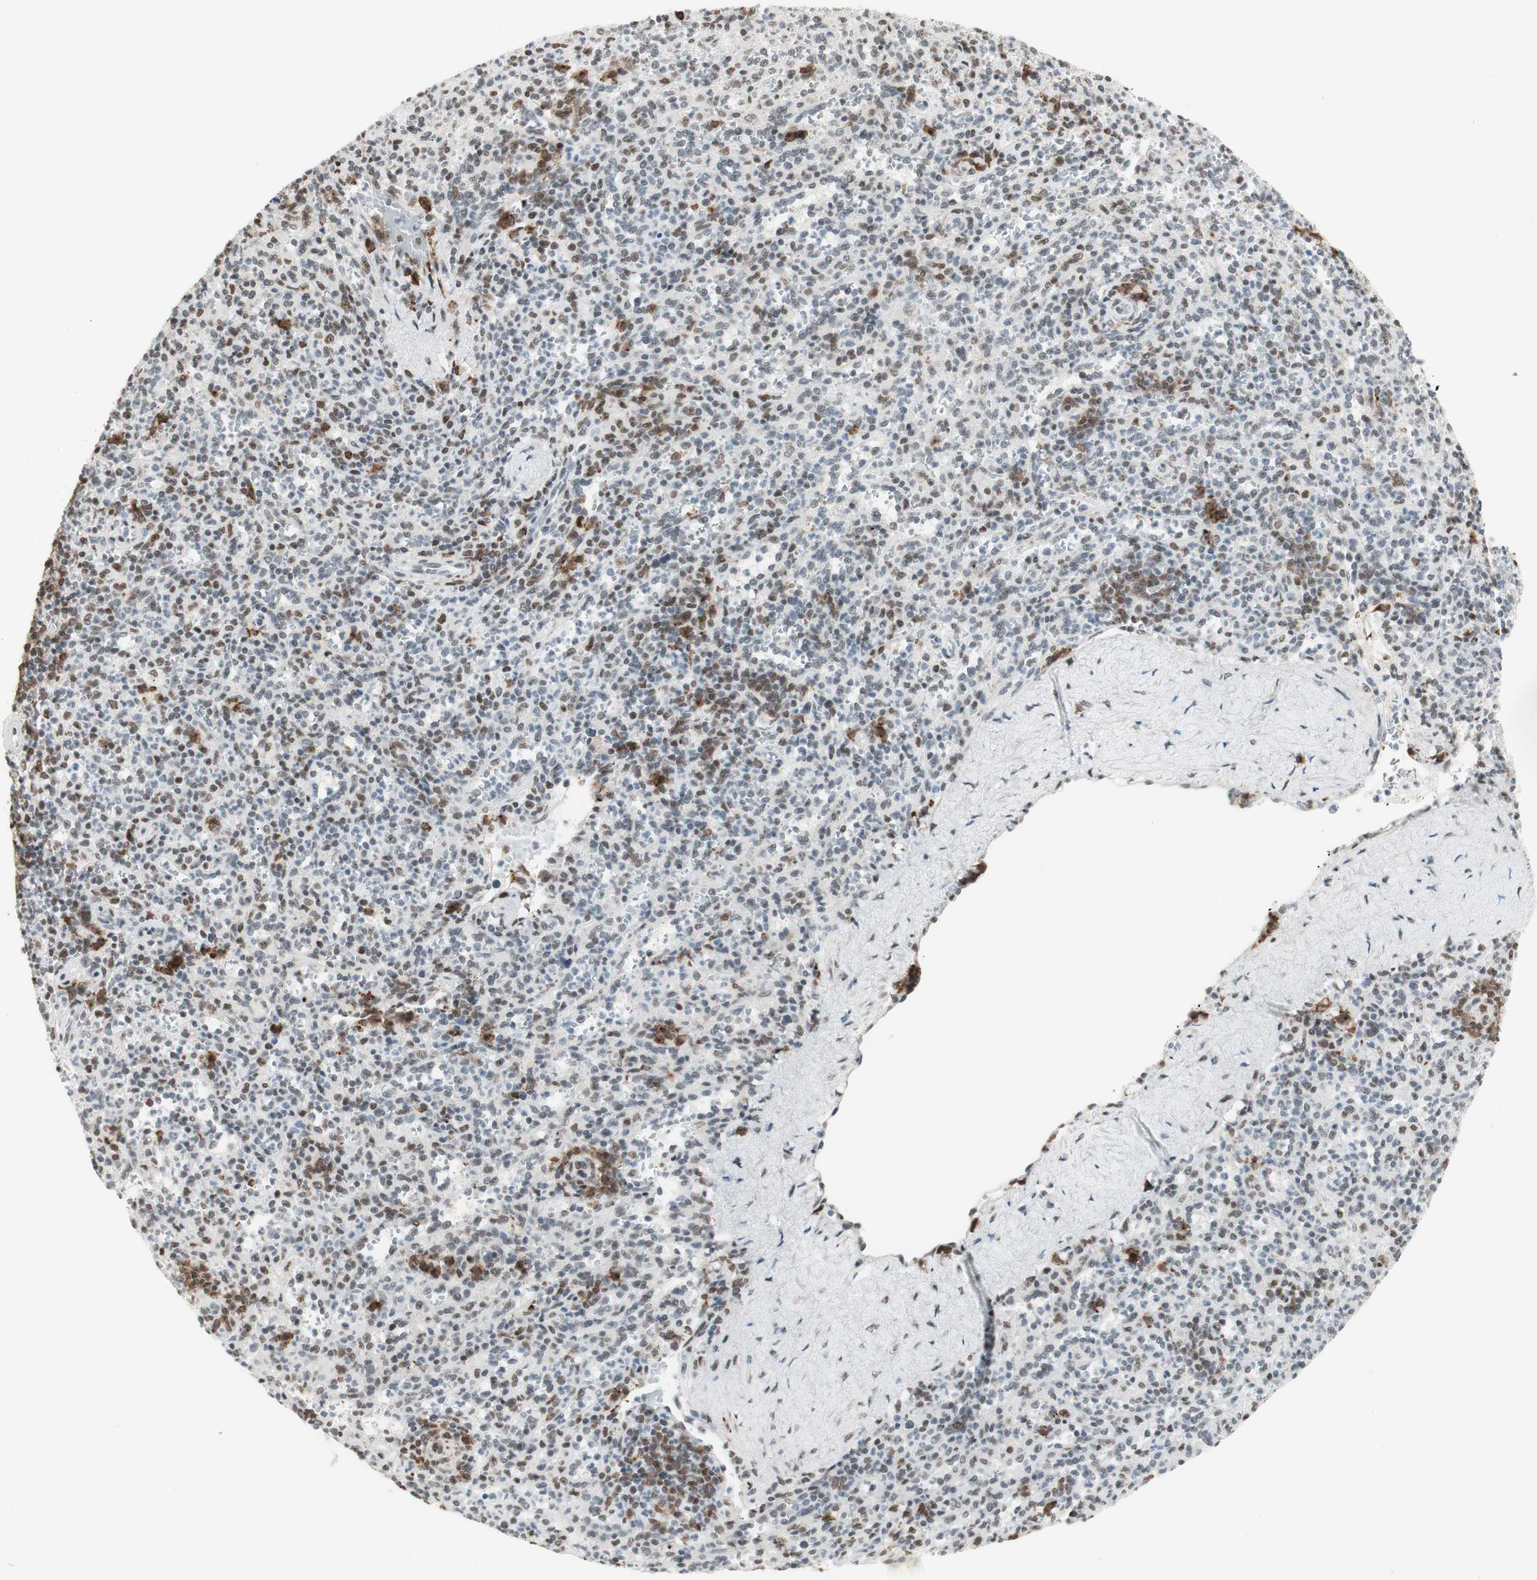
{"staining": {"intensity": "moderate", "quantity": "<25%", "location": "nuclear"}, "tissue": "spleen", "cell_type": "Cells in red pulp", "image_type": "normal", "snomed": [{"axis": "morphology", "description": "Normal tissue, NOS"}, {"axis": "topography", "description": "Spleen"}], "caption": "Spleen stained with a brown dye reveals moderate nuclear positive staining in about <25% of cells in red pulp.", "gene": "SMARCE1", "patient": {"sex": "male", "age": 36}}